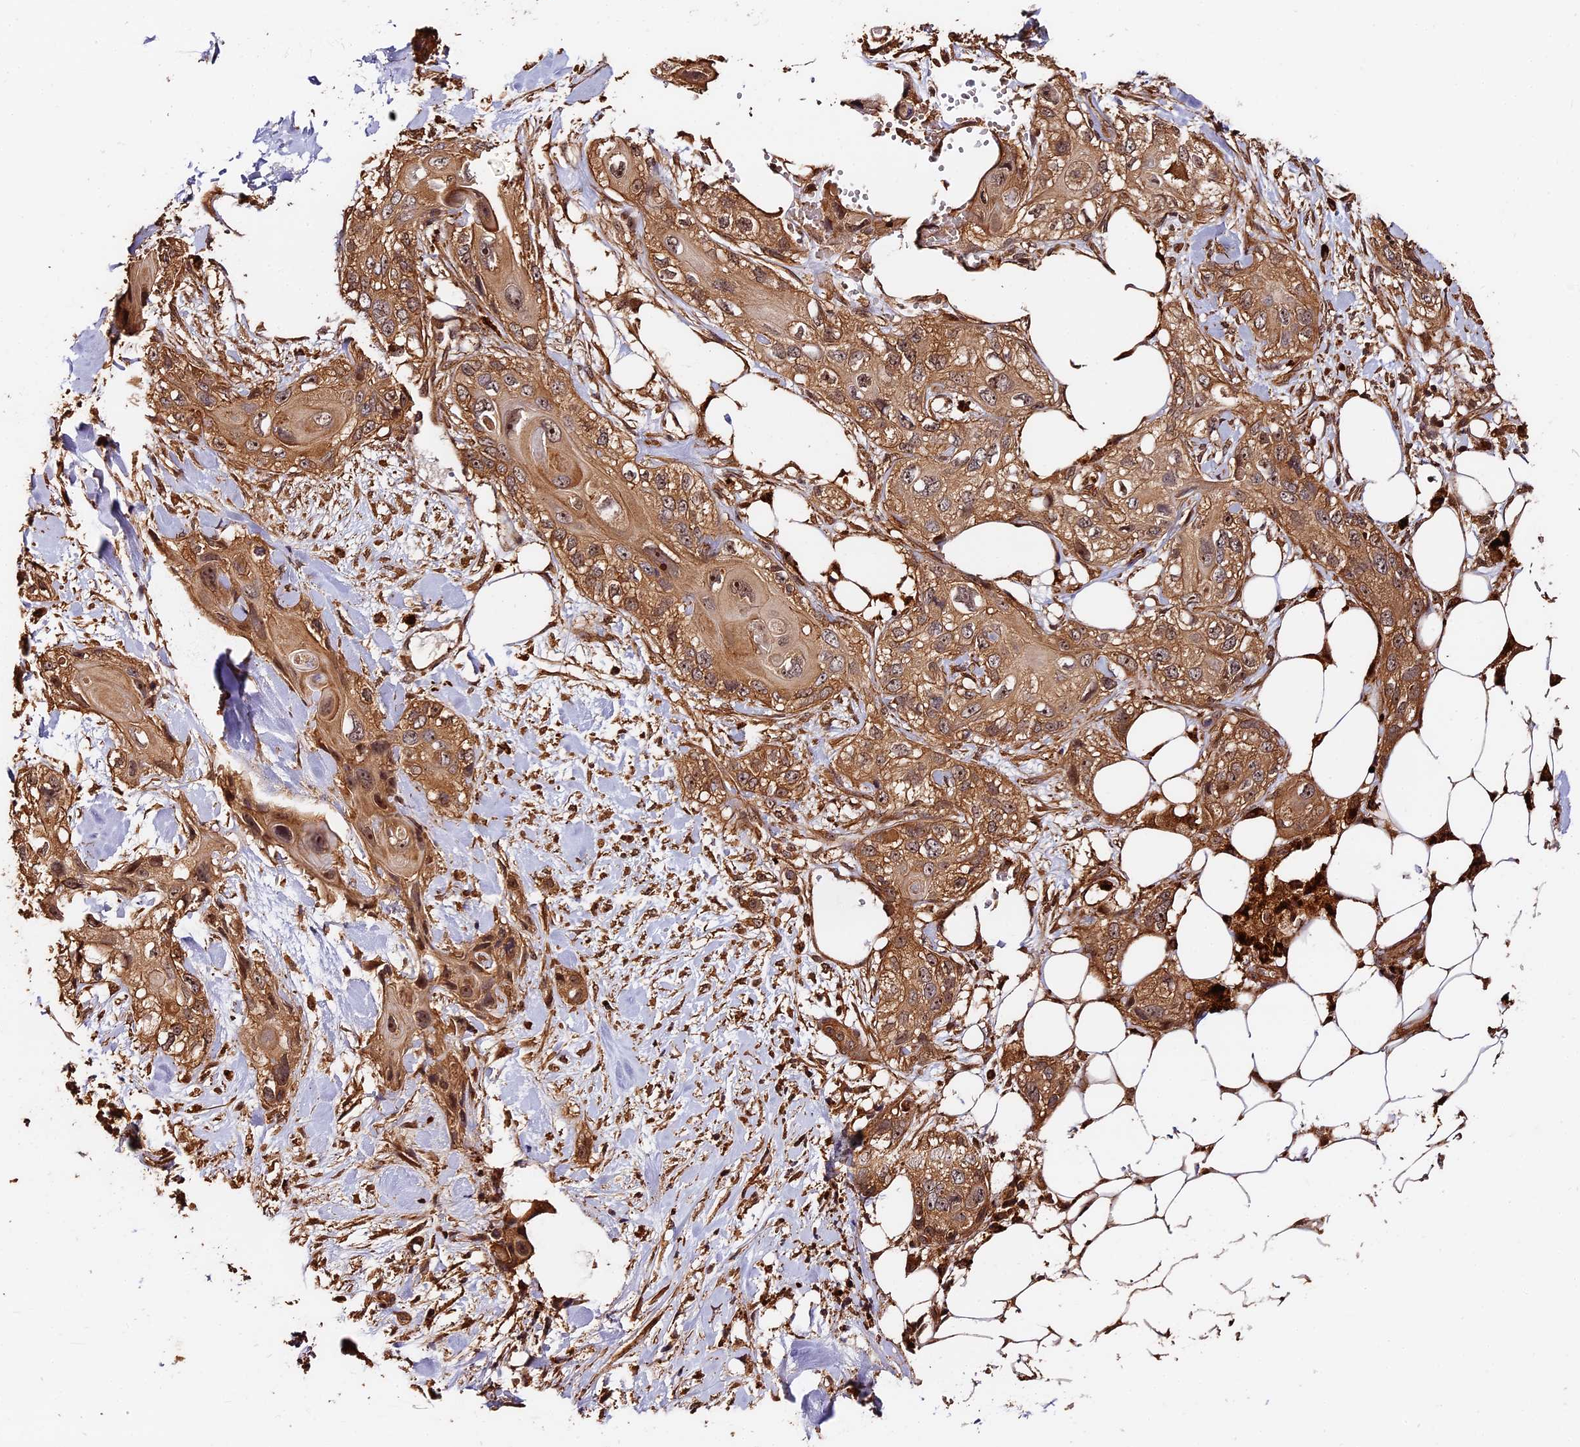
{"staining": {"intensity": "moderate", "quantity": ">75%", "location": "cytoplasmic/membranous,nuclear"}, "tissue": "skin cancer", "cell_type": "Tumor cells", "image_type": "cancer", "snomed": [{"axis": "morphology", "description": "Normal tissue, NOS"}, {"axis": "morphology", "description": "Squamous cell carcinoma, NOS"}, {"axis": "topography", "description": "Skin"}], "caption": "A brown stain highlights moderate cytoplasmic/membranous and nuclear positivity of a protein in human skin cancer tumor cells.", "gene": "MMP15", "patient": {"sex": "male", "age": 72}}